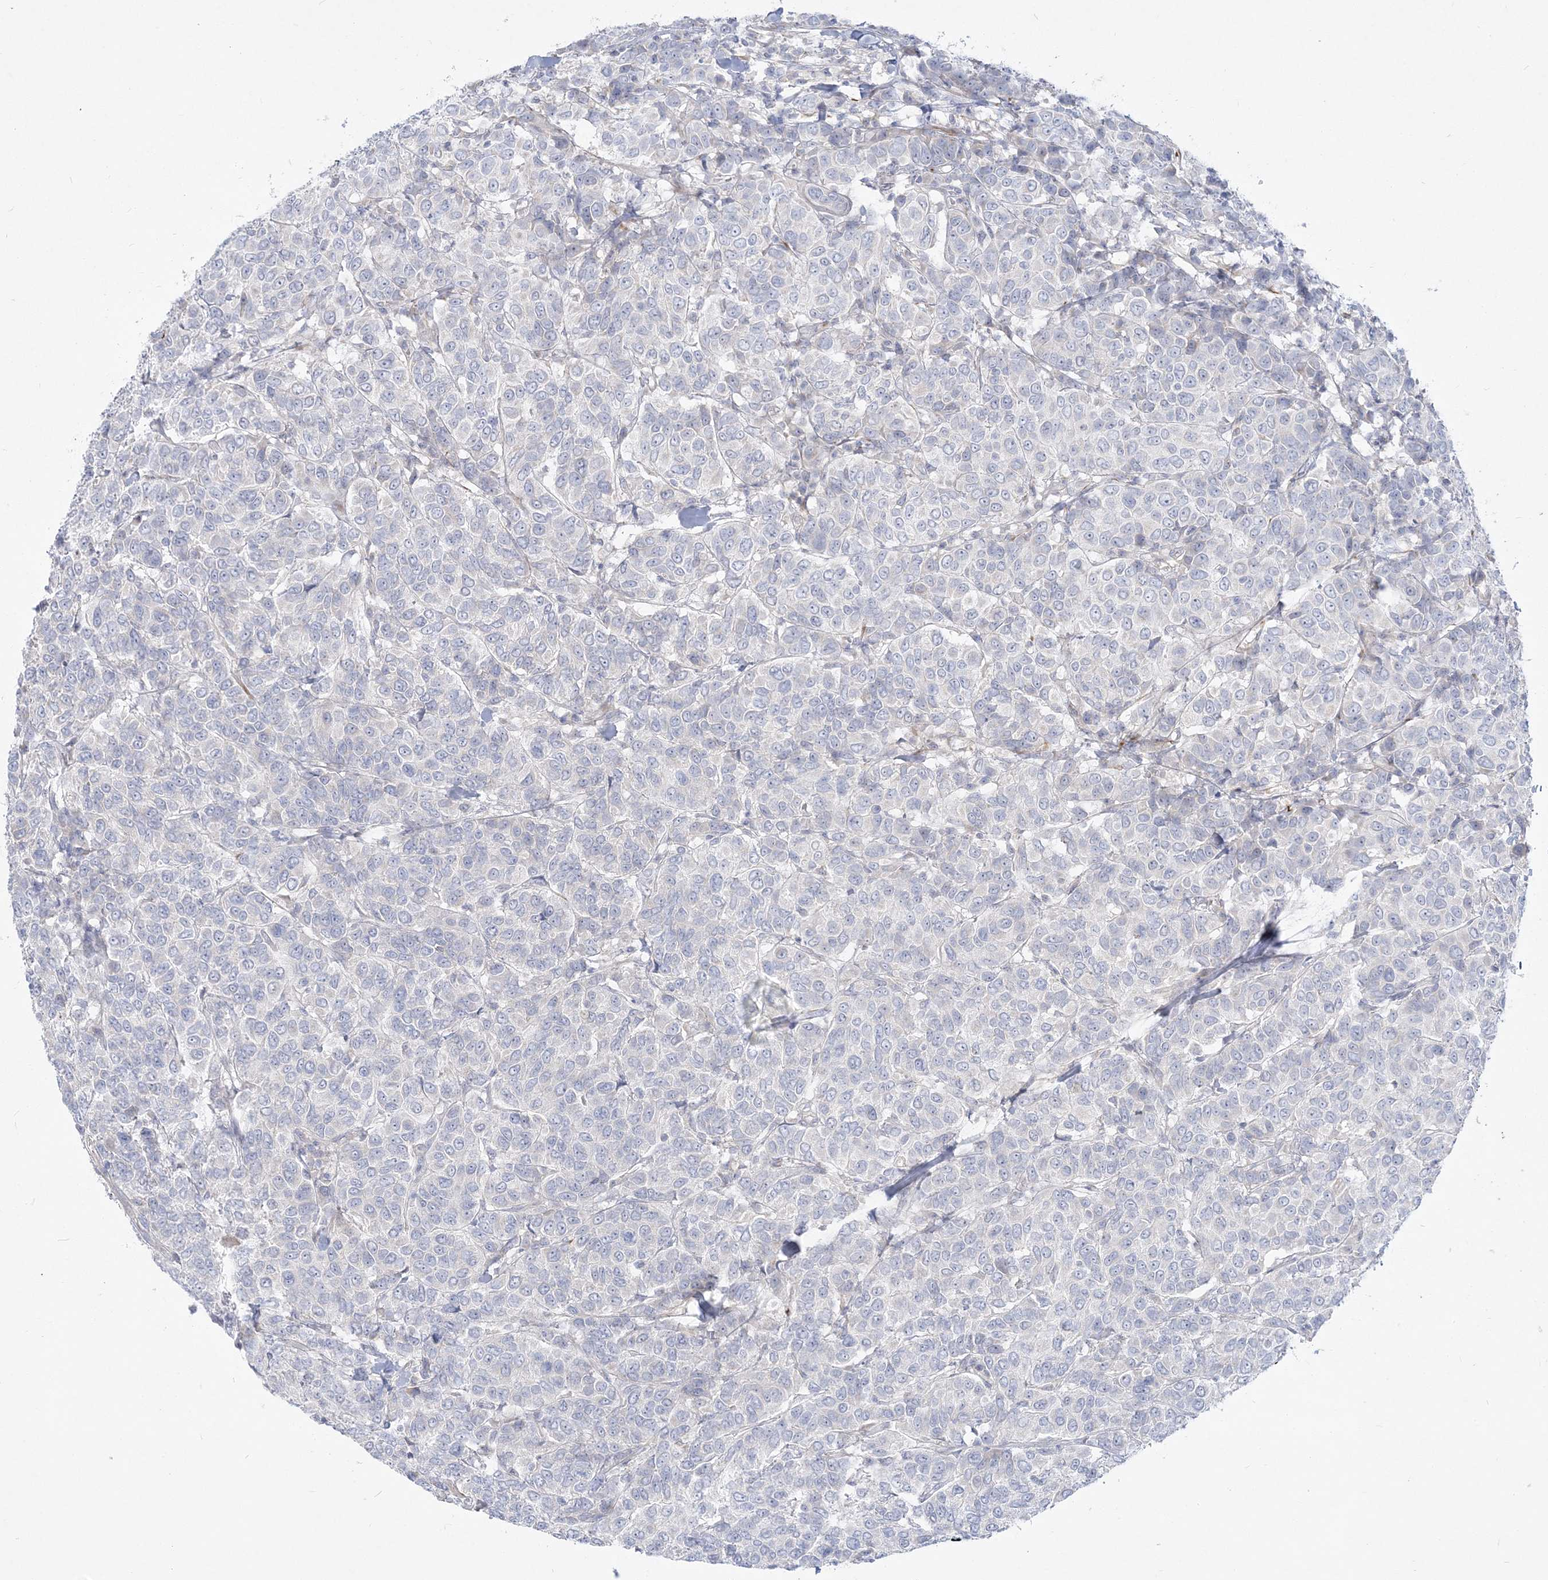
{"staining": {"intensity": "negative", "quantity": "none", "location": "none"}, "tissue": "breast cancer", "cell_type": "Tumor cells", "image_type": "cancer", "snomed": [{"axis": "morphology", "description": "Duct carcinoma"}, {"axis": "topography", "description": "Breast"}], "caption": "Human breast infiltrating ductal carcinoma stained for a protein using immunohistochemistry (IHC) displays no expression in tumor cells.", "gene": "GPAT2", "patient": {"sex": "female", "age": 55}}